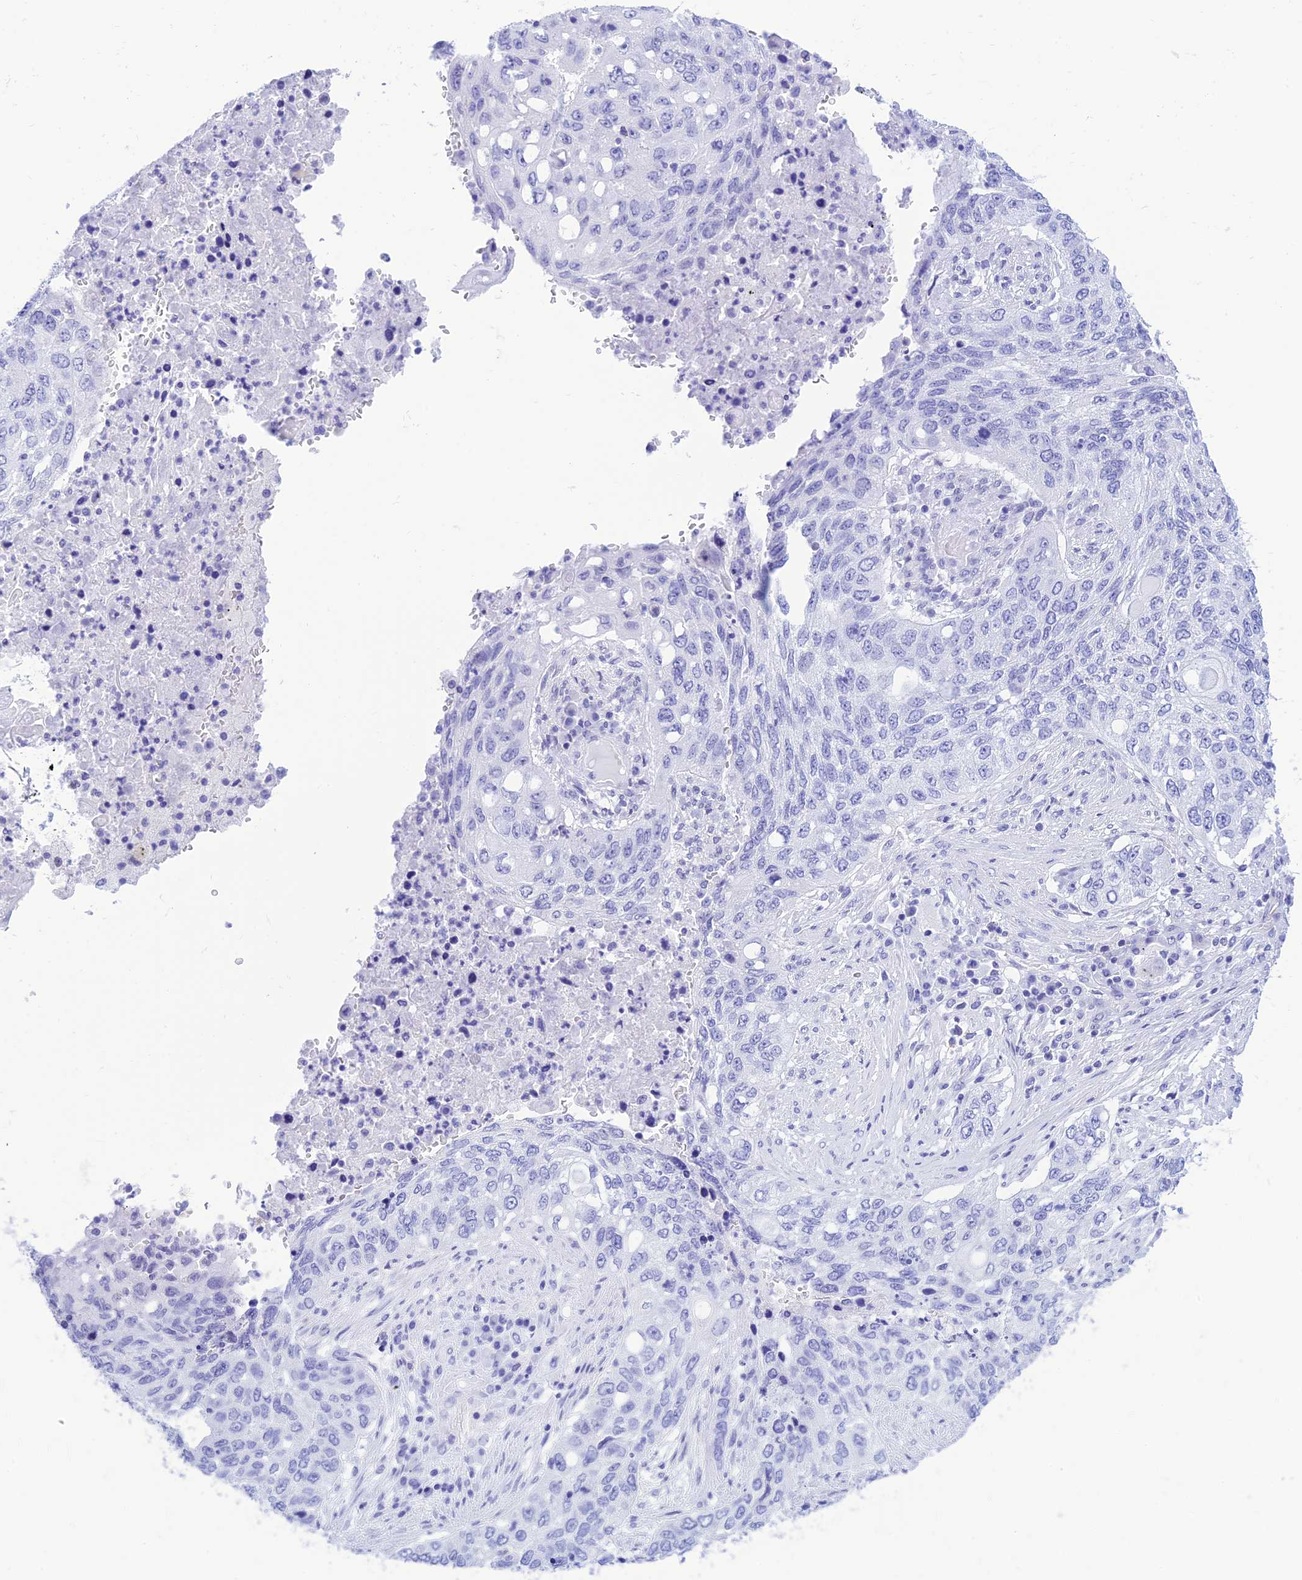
{"staining": {"intensity": "negative", "quantity": "none", "location": "none"}, "tissue": "lung cancer", "cell_type": "Tumor cells", "image_type": "cancer", "snomed": [{"axis": "morphology", "description": "Squamous cell carcinoma, NOS"}, {"axis": "topography", "description": "Lung"}], "caption": "This is an immunohistochemistry (IHC) photomicrograph of lung cancer. There is no staining in tumor cells.", "gene": "PRNP", "patient": {"sex": "female", "age": 63}}